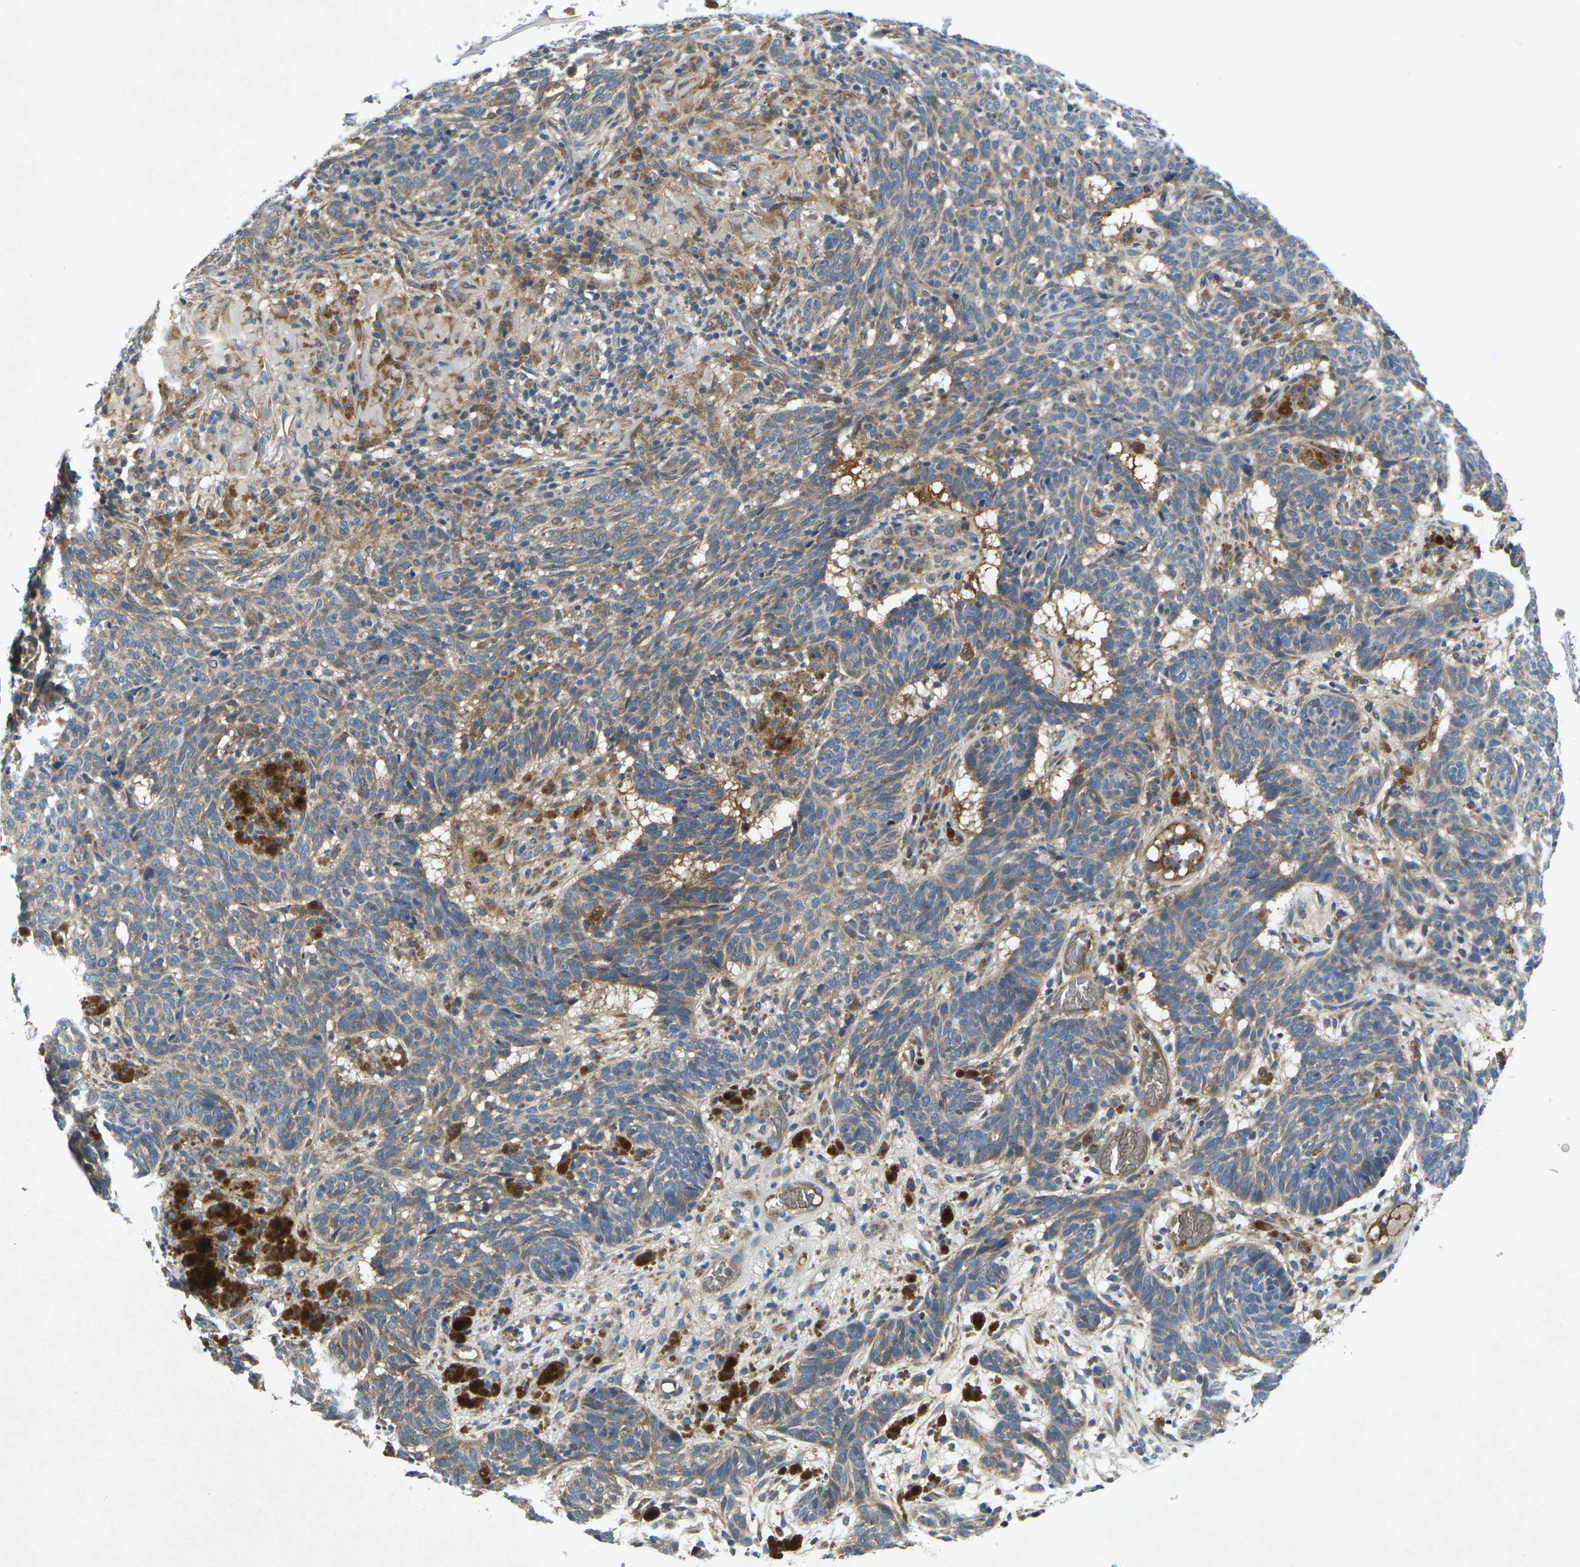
{"staining": {"intensity": "weak", "quantity": "<25%", "location": "cytoplasmic/membranous"}, "tissue": "skin cancer", "cell_type": "Tumor cells", "image_type": "cancer", "snomed": [{"axis": "morphology", "description": "Basal cell carcinoma"}, {"axis": "topography", "description": "Skin"}], "caption": "Protein analysis of basal cell carcinoma (skin) demonstrates no significant staining in tumor cells.", "gene": "KIF1B", "patient": {"sex": "male", "age": 85}}